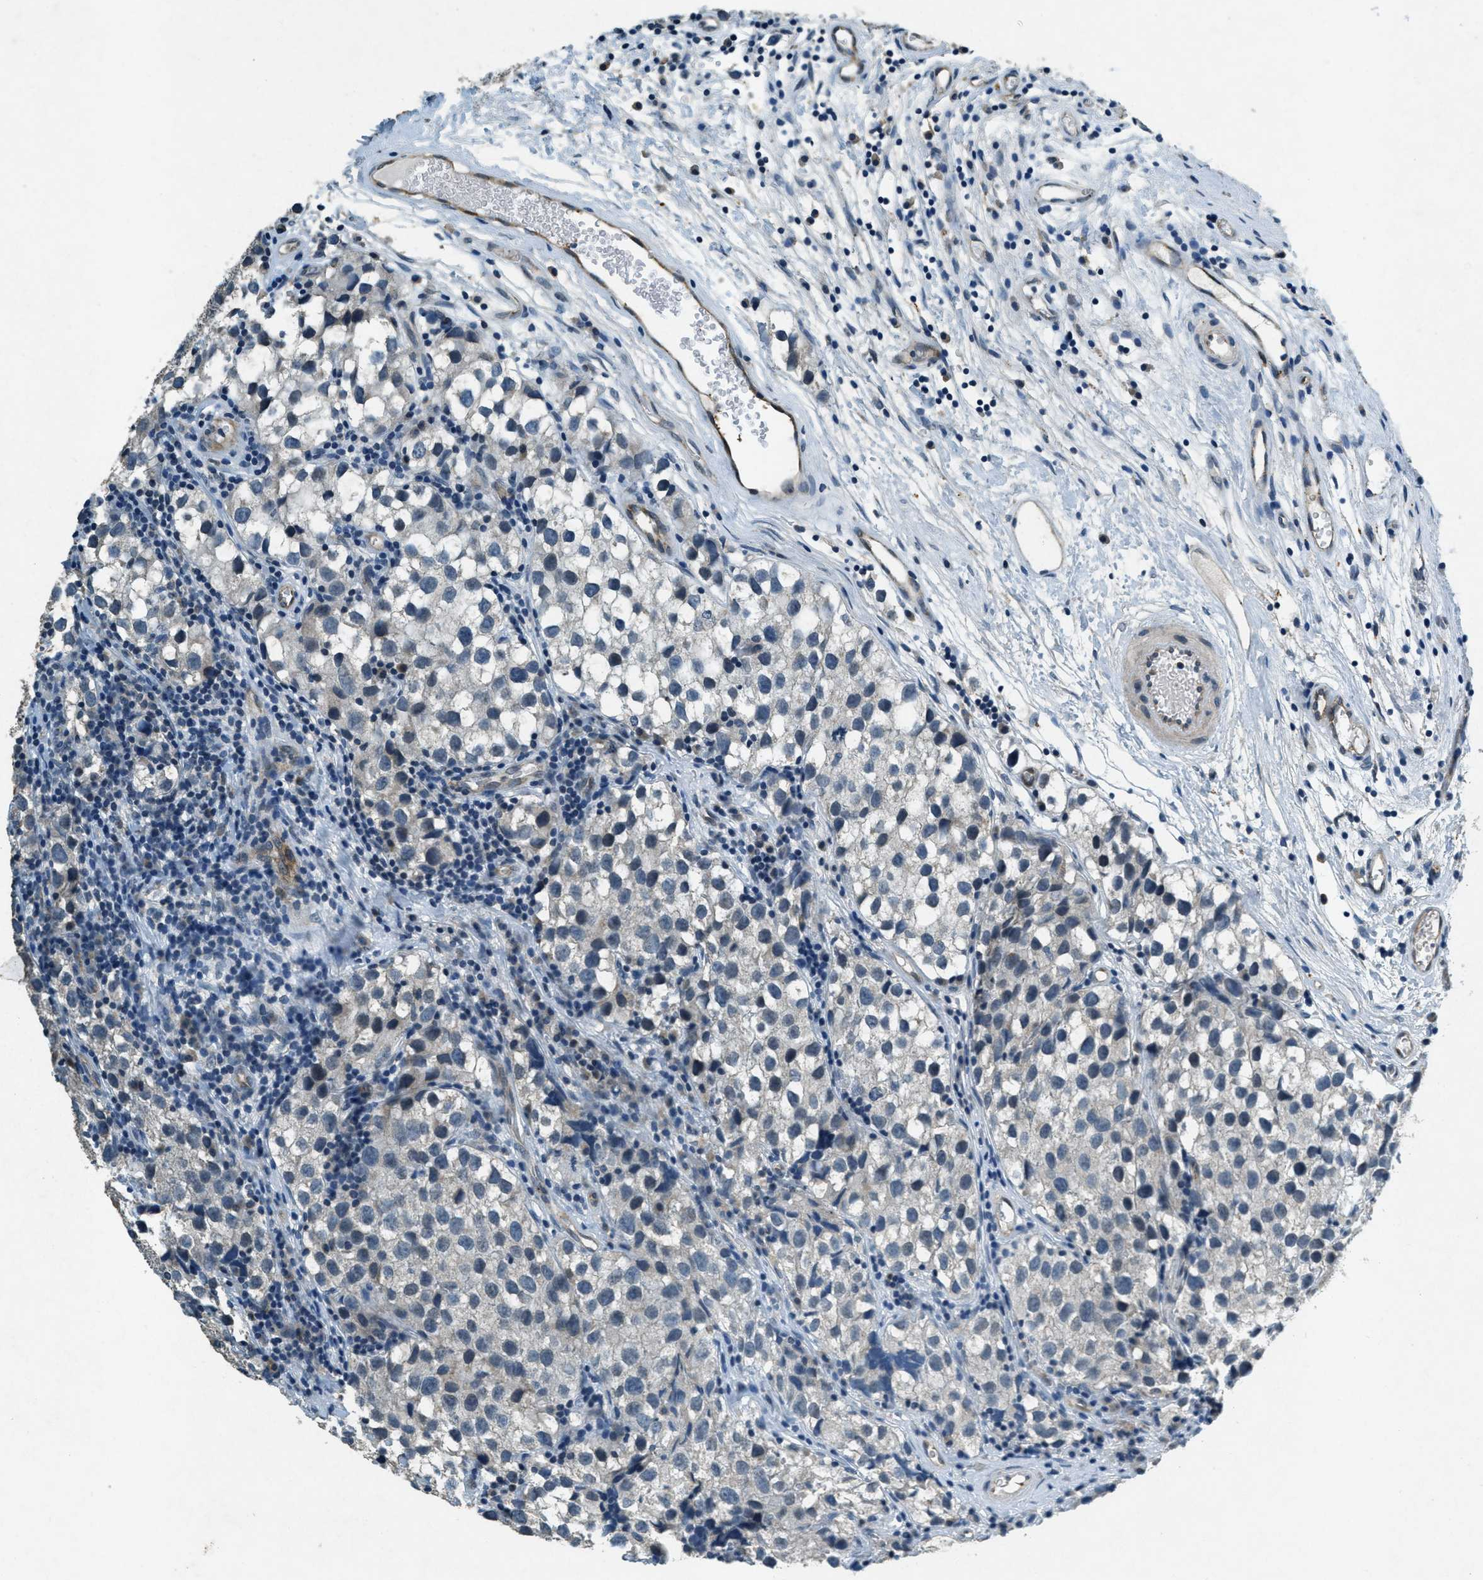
{"staining": {"intensity": "negative", "quantity": "none", "location": "none"}, "tissue": "testis cancer", "cell_type": "Tumor cells", "image_type": "cancer", "snomed": [{"axis": "morphology", "description": "Seminoma, NOS"}, {"axis": "topography", "description": "Testis"}], "caption": "The histopathology image demonstrates no staining of tumor cells in seminoma (testis).", "gene": "RAB3D", "patient": {"sex": "male", "age": 39}}